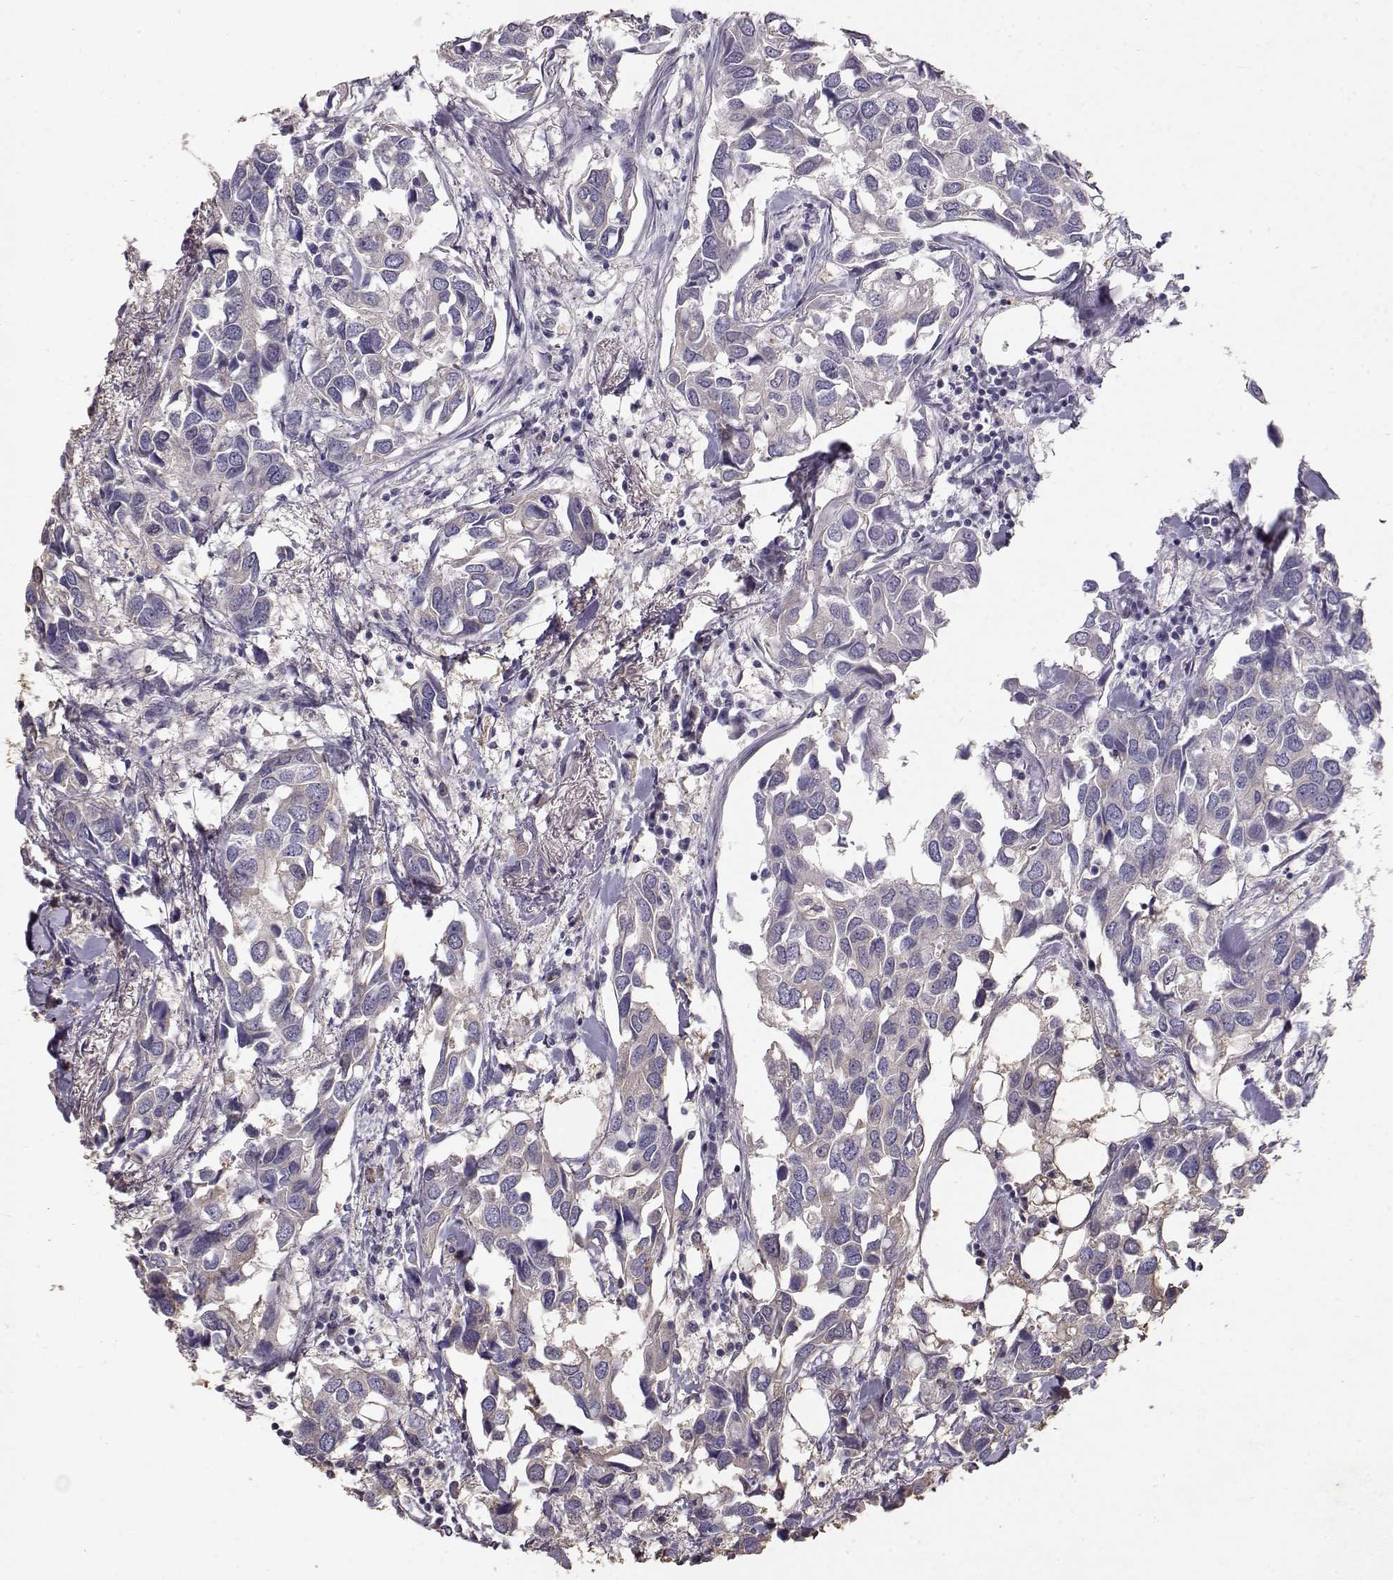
{"staining": {"intensity": "negative", "quantity": "none", "location": "none"}, "tissue": "breast cancer", "cell_type": "Tumor cells", "image_type": "cancer", "snomed": [{"axis": "morphology", "description": "Duct carcinoma"}, {"axis": "topography", "description": "Breast"}], "caption": "There is no significant expression in tumor cells of breast infiltrating ductal carcinoma. (Stains: DAB (3,3'-diaminobenzidine) immunohistochemistry (IHC) with hematoxylin counter stain, Microscopy: brightfield microscopy at high magnification).", "gene": "RD3", "patient": {"sex": "female", "age": 83}}